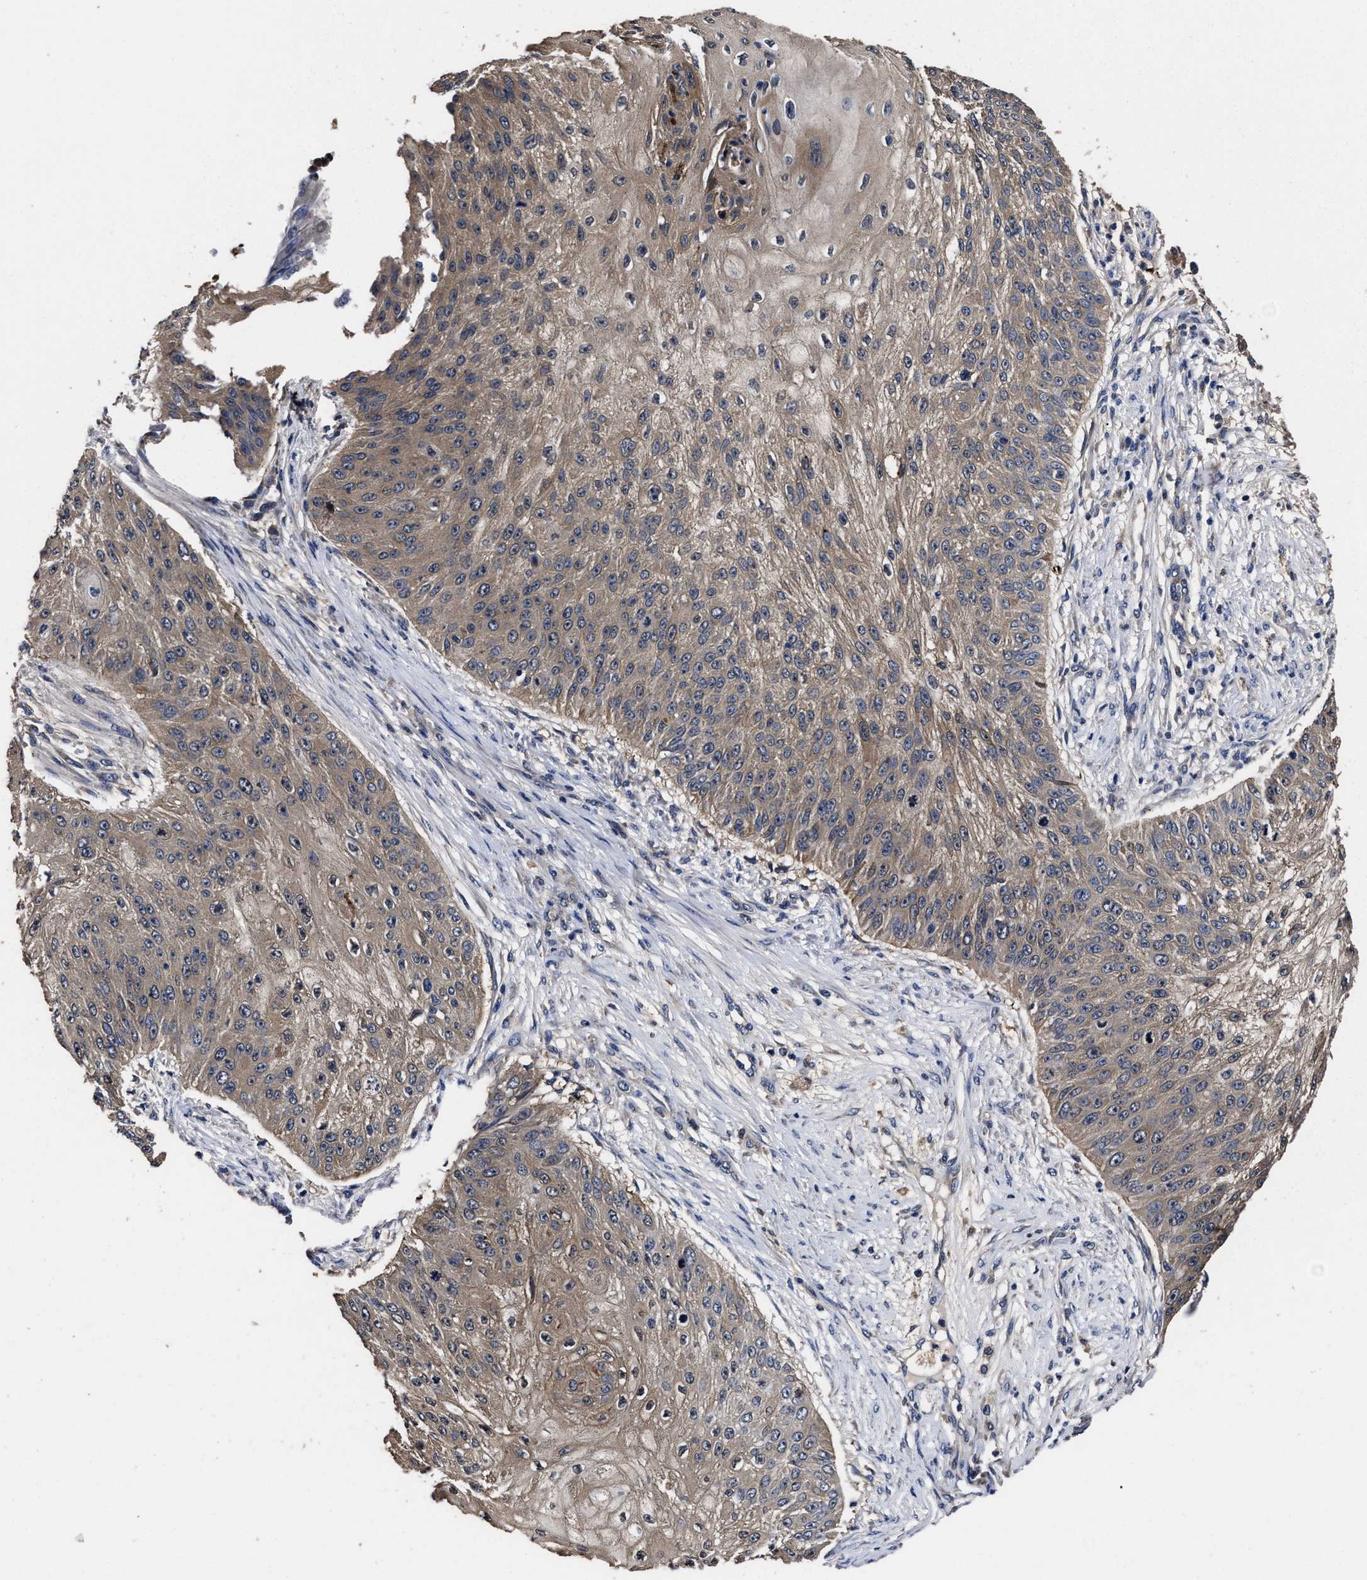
{"staining": {"intensity": "weak", "quantity": ">75%", "location": "cytoplasmic/membranous"}, "tissue": "skin cancer", "cell_type": "Tumor cells", "image_type": "cancer", "snomed": [{"axis": "morphology", "description": "Squamous cell carcinoma, NOS"}, {"axis": "topography", "description": "Skin"}], "caption": "An image showing weak cytoplasmic/membranous positivity in about >75% of tumor cells in skin cancer (squamous cell carcinoma), as visualized by brown immunohistochemical staining.", "gene": "SOCS5", "patient": {"sex": "female", "age": 80}}